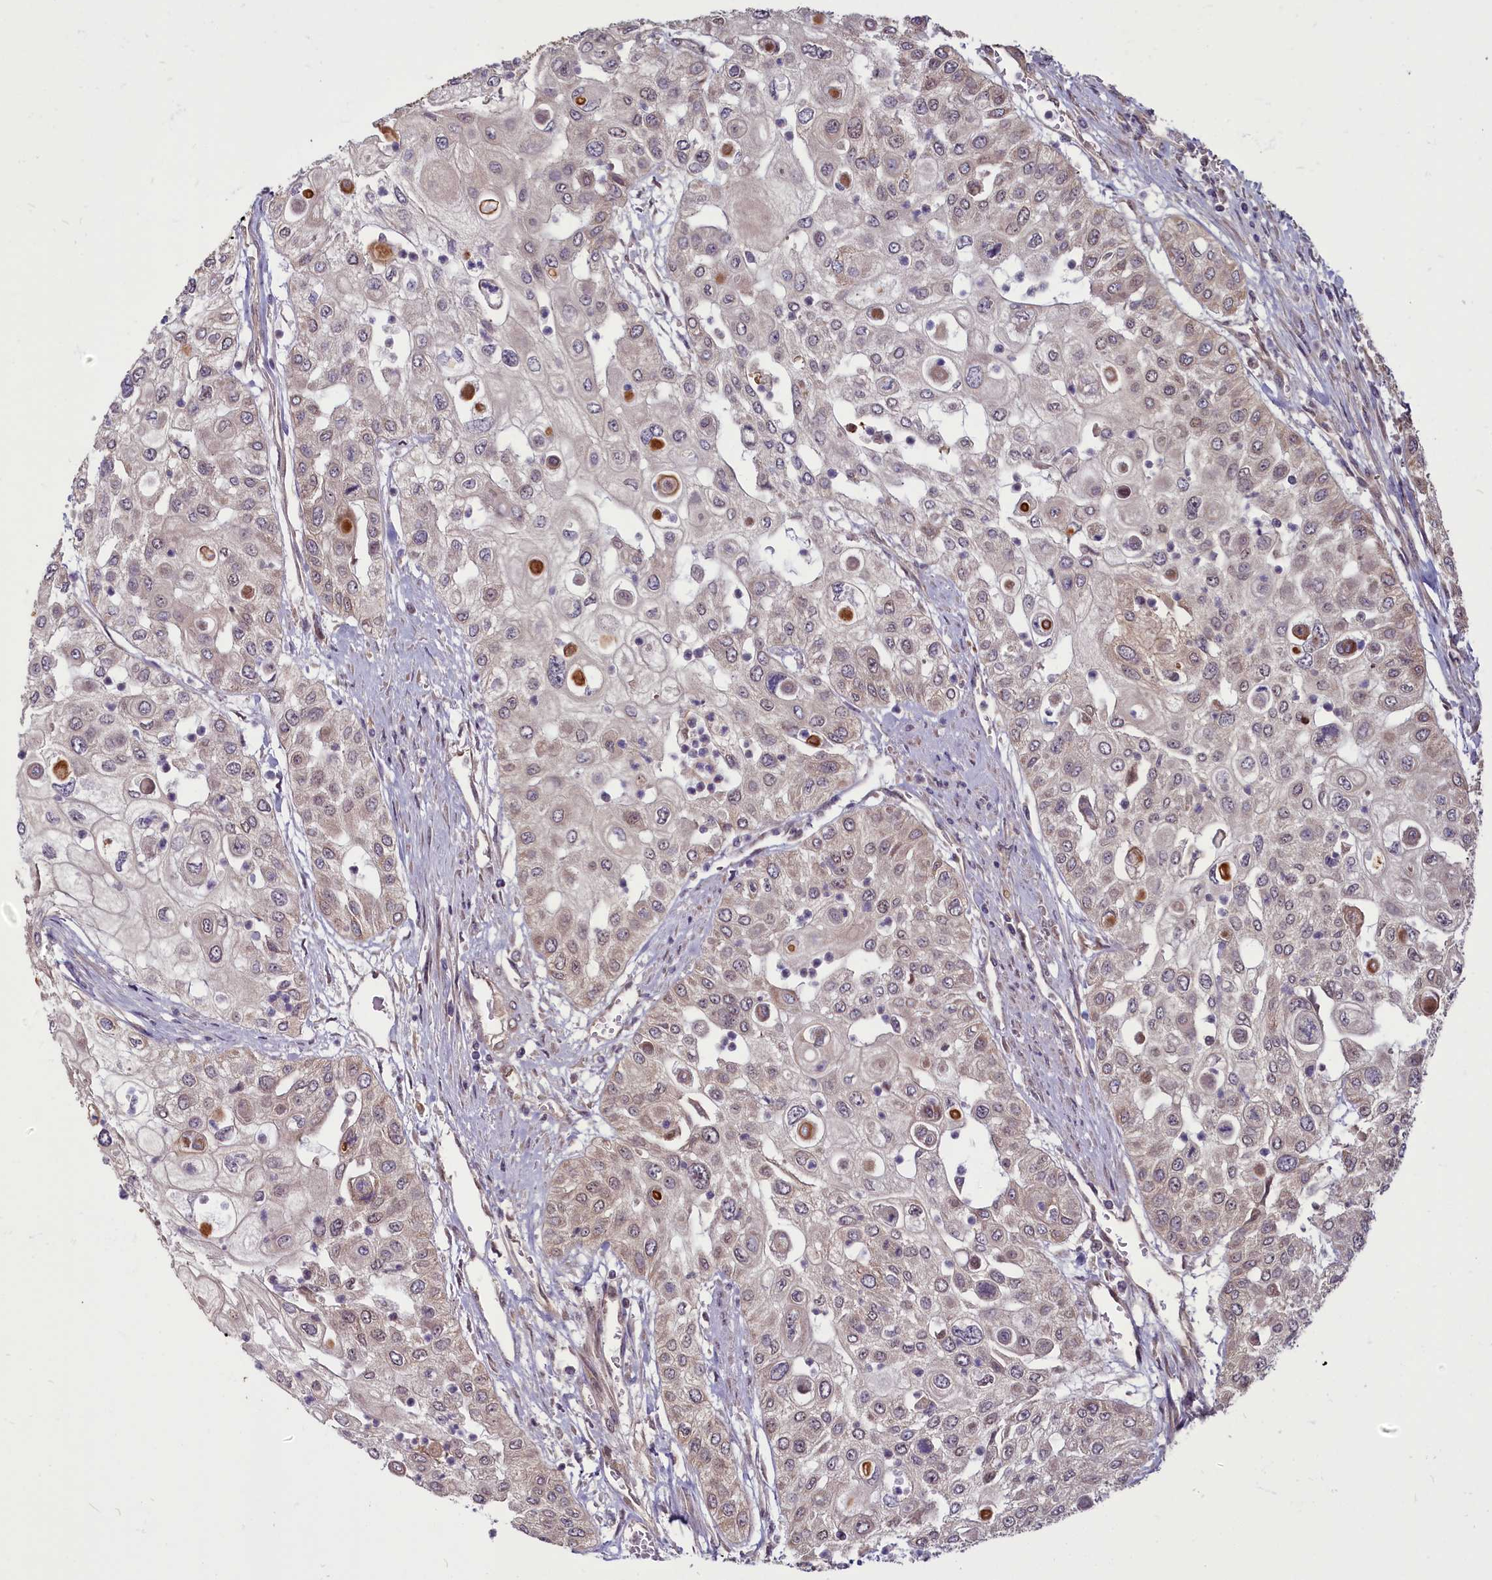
{"staining": {"intensity": "weak", "quantity": "25%-75%", "location": "cytoplasmic/membranous"}, "tissue": "urothelial cancer", "cell_type": "Tumor cells", "image_type": "cancer", "snomed": [{"axis": "morphology", "description": "Urothelial carcinoma, High grade"}, {"axis": "topography", "description": "Urinary bladder"}], "caption": "Immunohistochemistry (IHC) histopathology image of human high-grade urothelial carcinoma stained for a protein (brown), which exhibits low levels of weak cytoplasmic/membranous expression in about 25%-75% of tumor cells.", "gene": "MYCBP", "patient": {"sex": "female", "age": 79}}